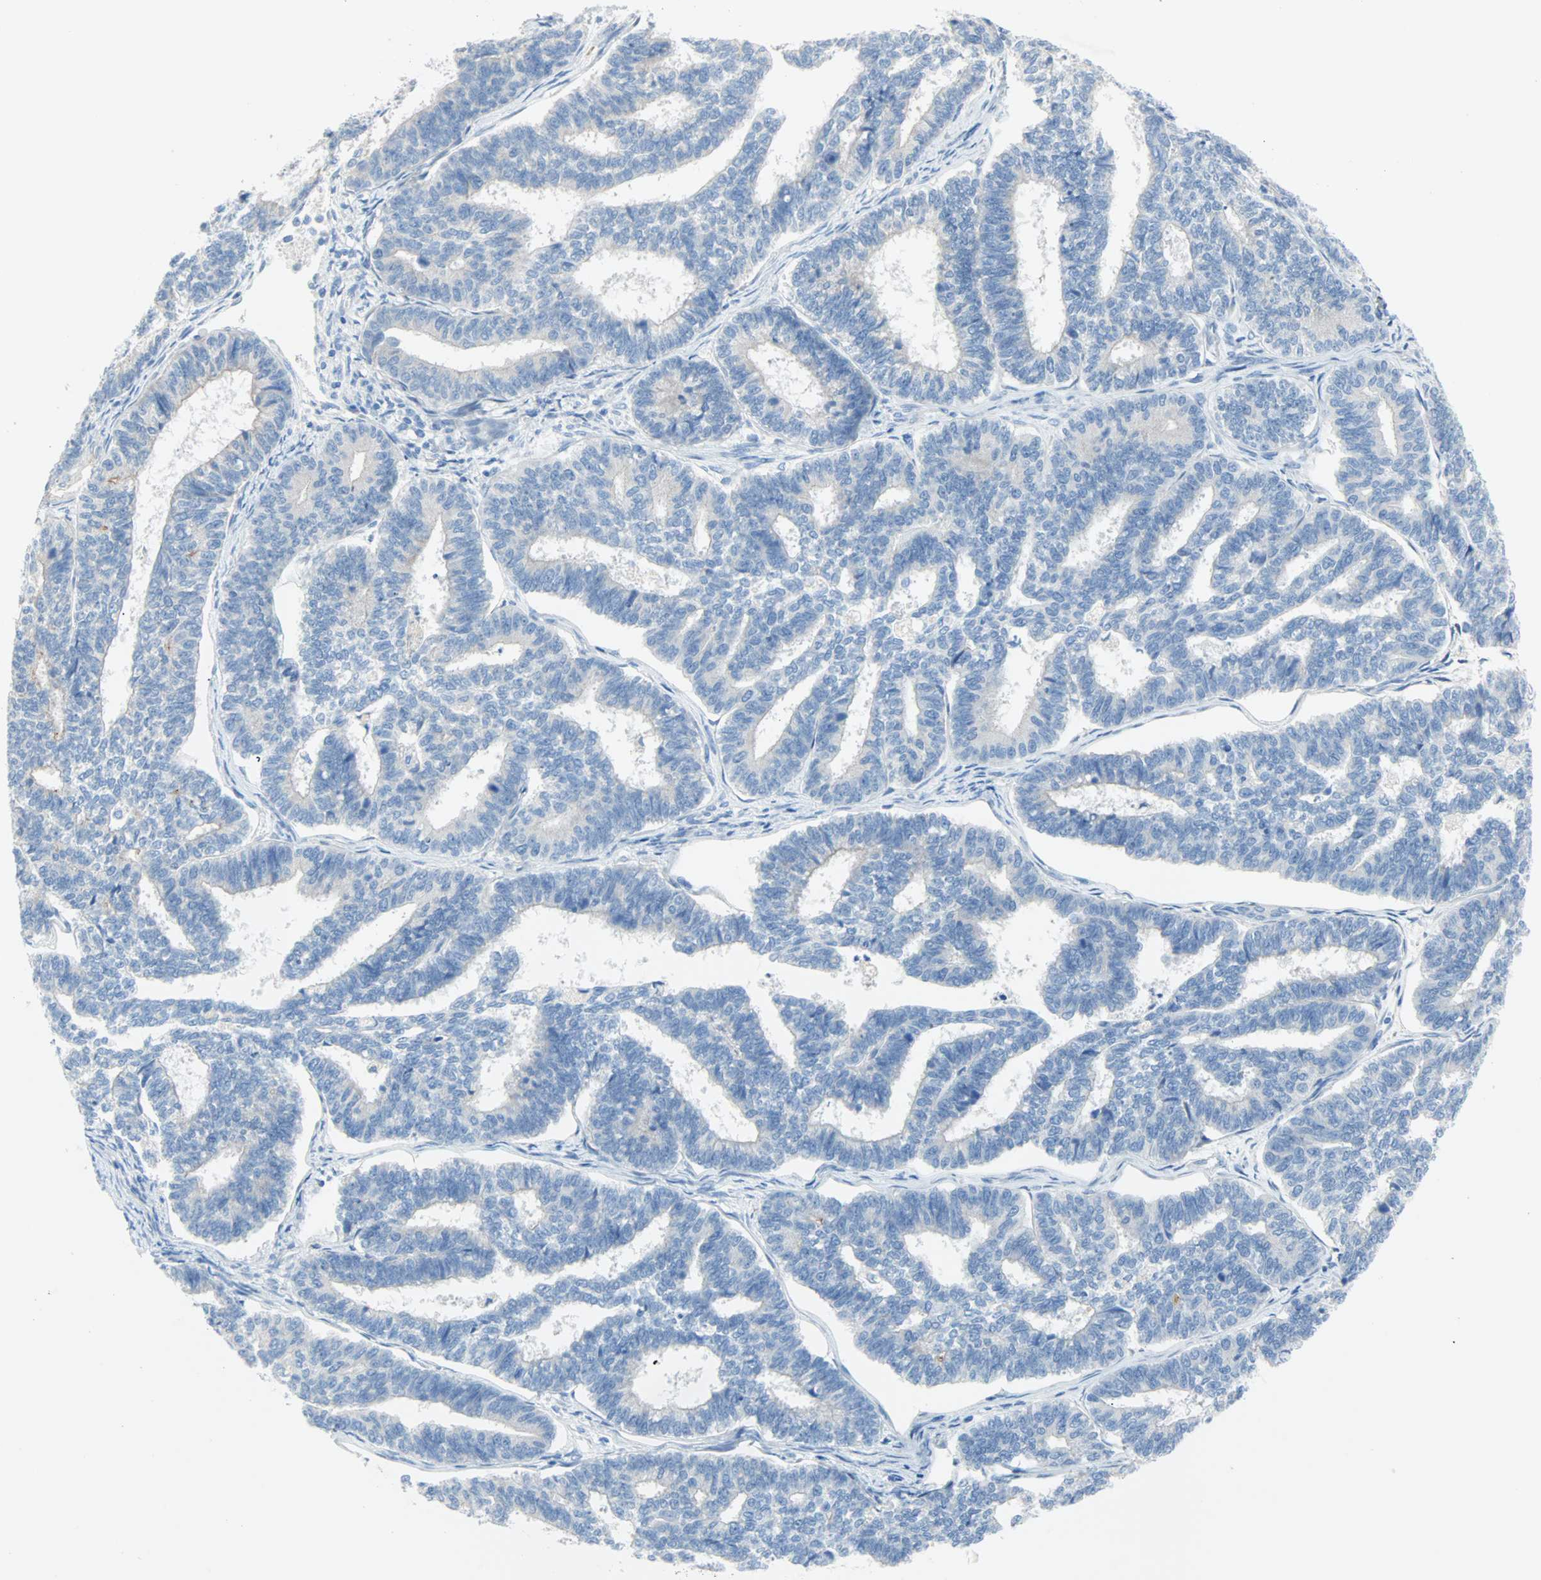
{"staining": {"intensity": "negative", "quantity": "none", "location": "none"}, "tissue": "endometrial cancer", "cell_type": "Tumor cells", "image_type": "cancer", "snomed": [{"axis": "morphology", "description": "Adenocarcinoma, NOS"}, {"axis": "topography", "description": "Endometrium"}], "caption": "Immunohistochemical staining of human endometrial cancer (adenocarcinoma) shows no significant staining in tumor cells.", "gene": "PDPN", "patient": {"sex": "female", "age": 70}}